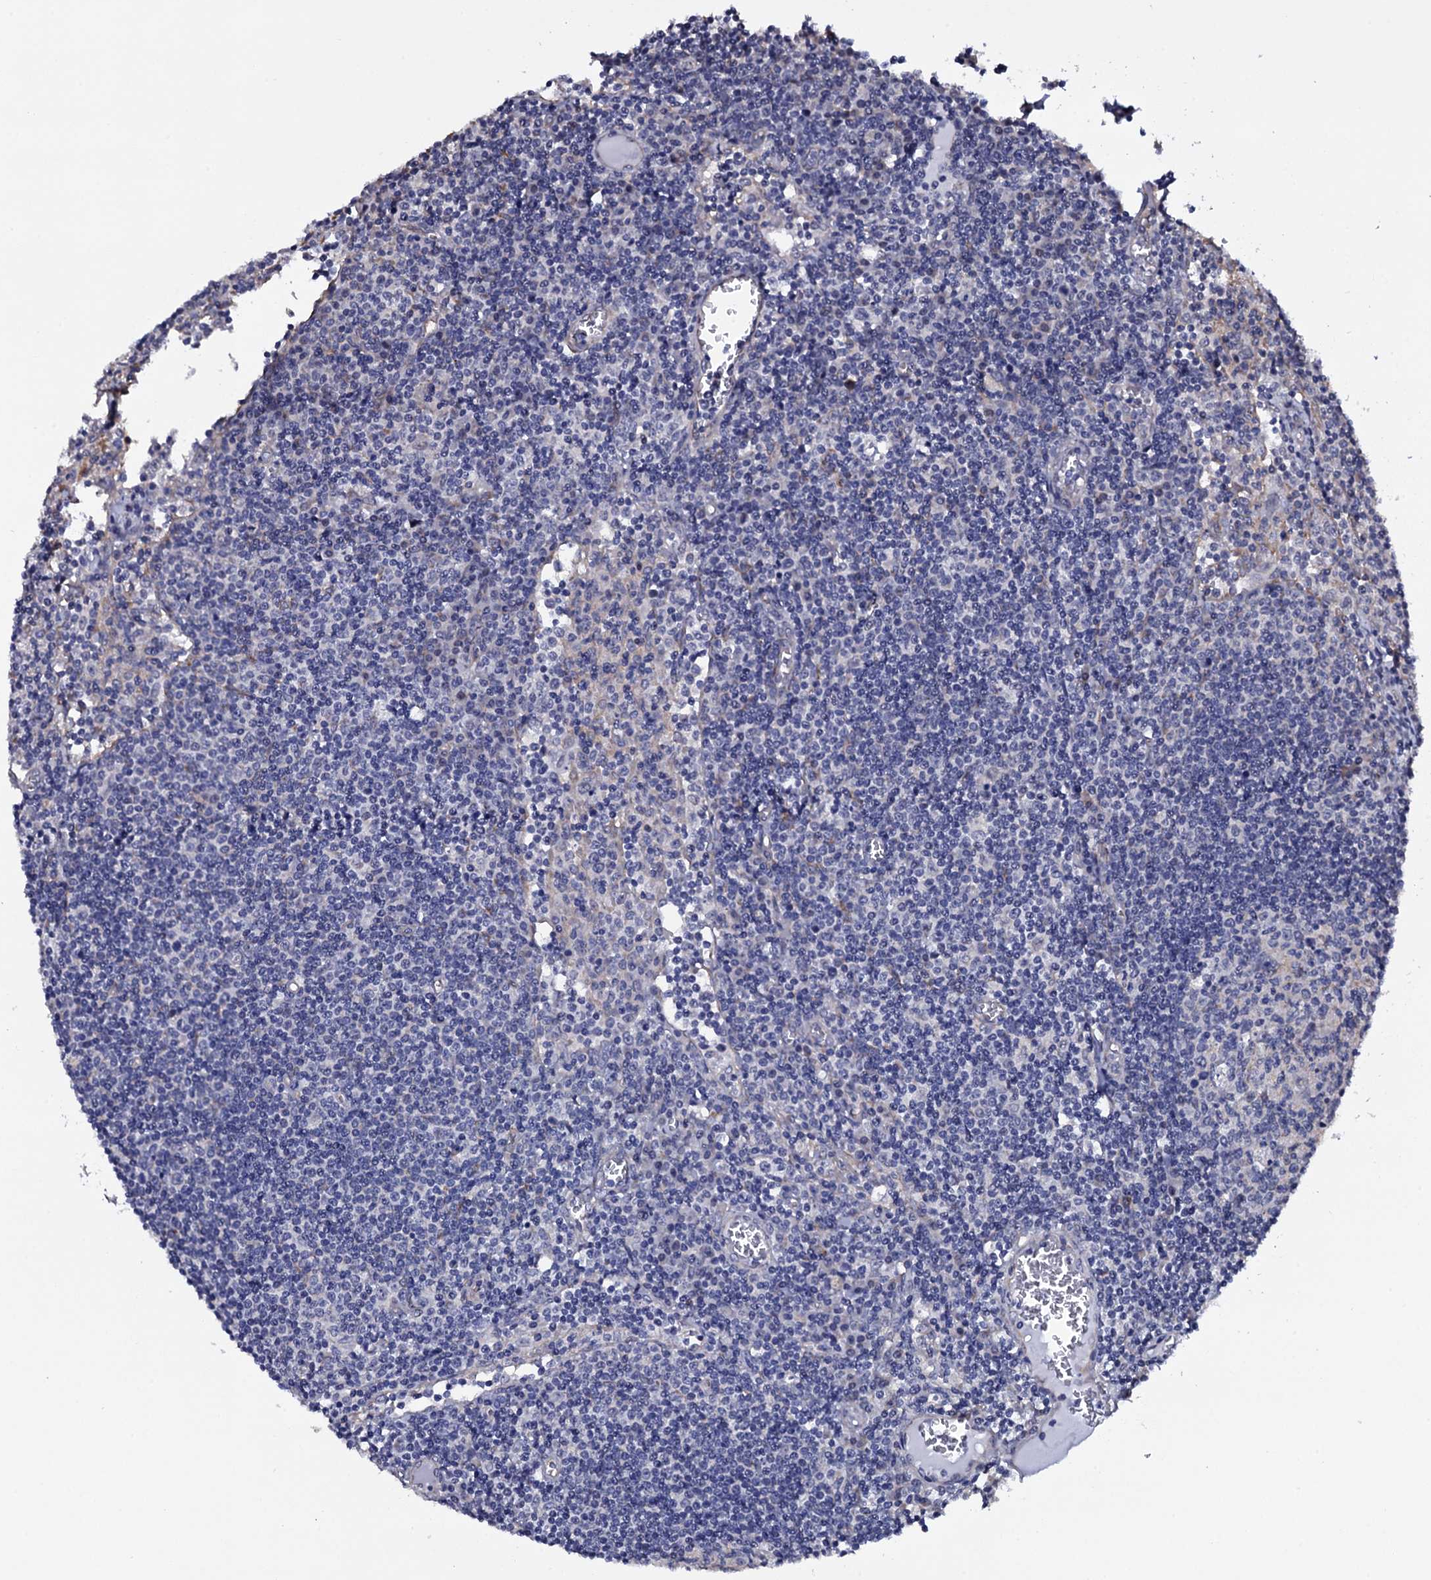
{"staining": {"intensity": "negative", "quantity": "none", "location": "none"}, "tissue": "lymph node", "cell_type": "Germinal center cells", "image_type": "normal", "snomed": [{"axis": "morphology", "description": "Normal tissue, NOS"}, {"axis": "topography", "description": "Lymph node"}], "caption": "Germinal center cells show no significant expression in unremarkable lymph node. (DAB (3,3'-diaminobenzidine) immunohistochemistry (IHC) visualized using brightfield microscopy, high magnification).", "gene": "GAREM1", "patient": {"sex": "female", "age": 55}}